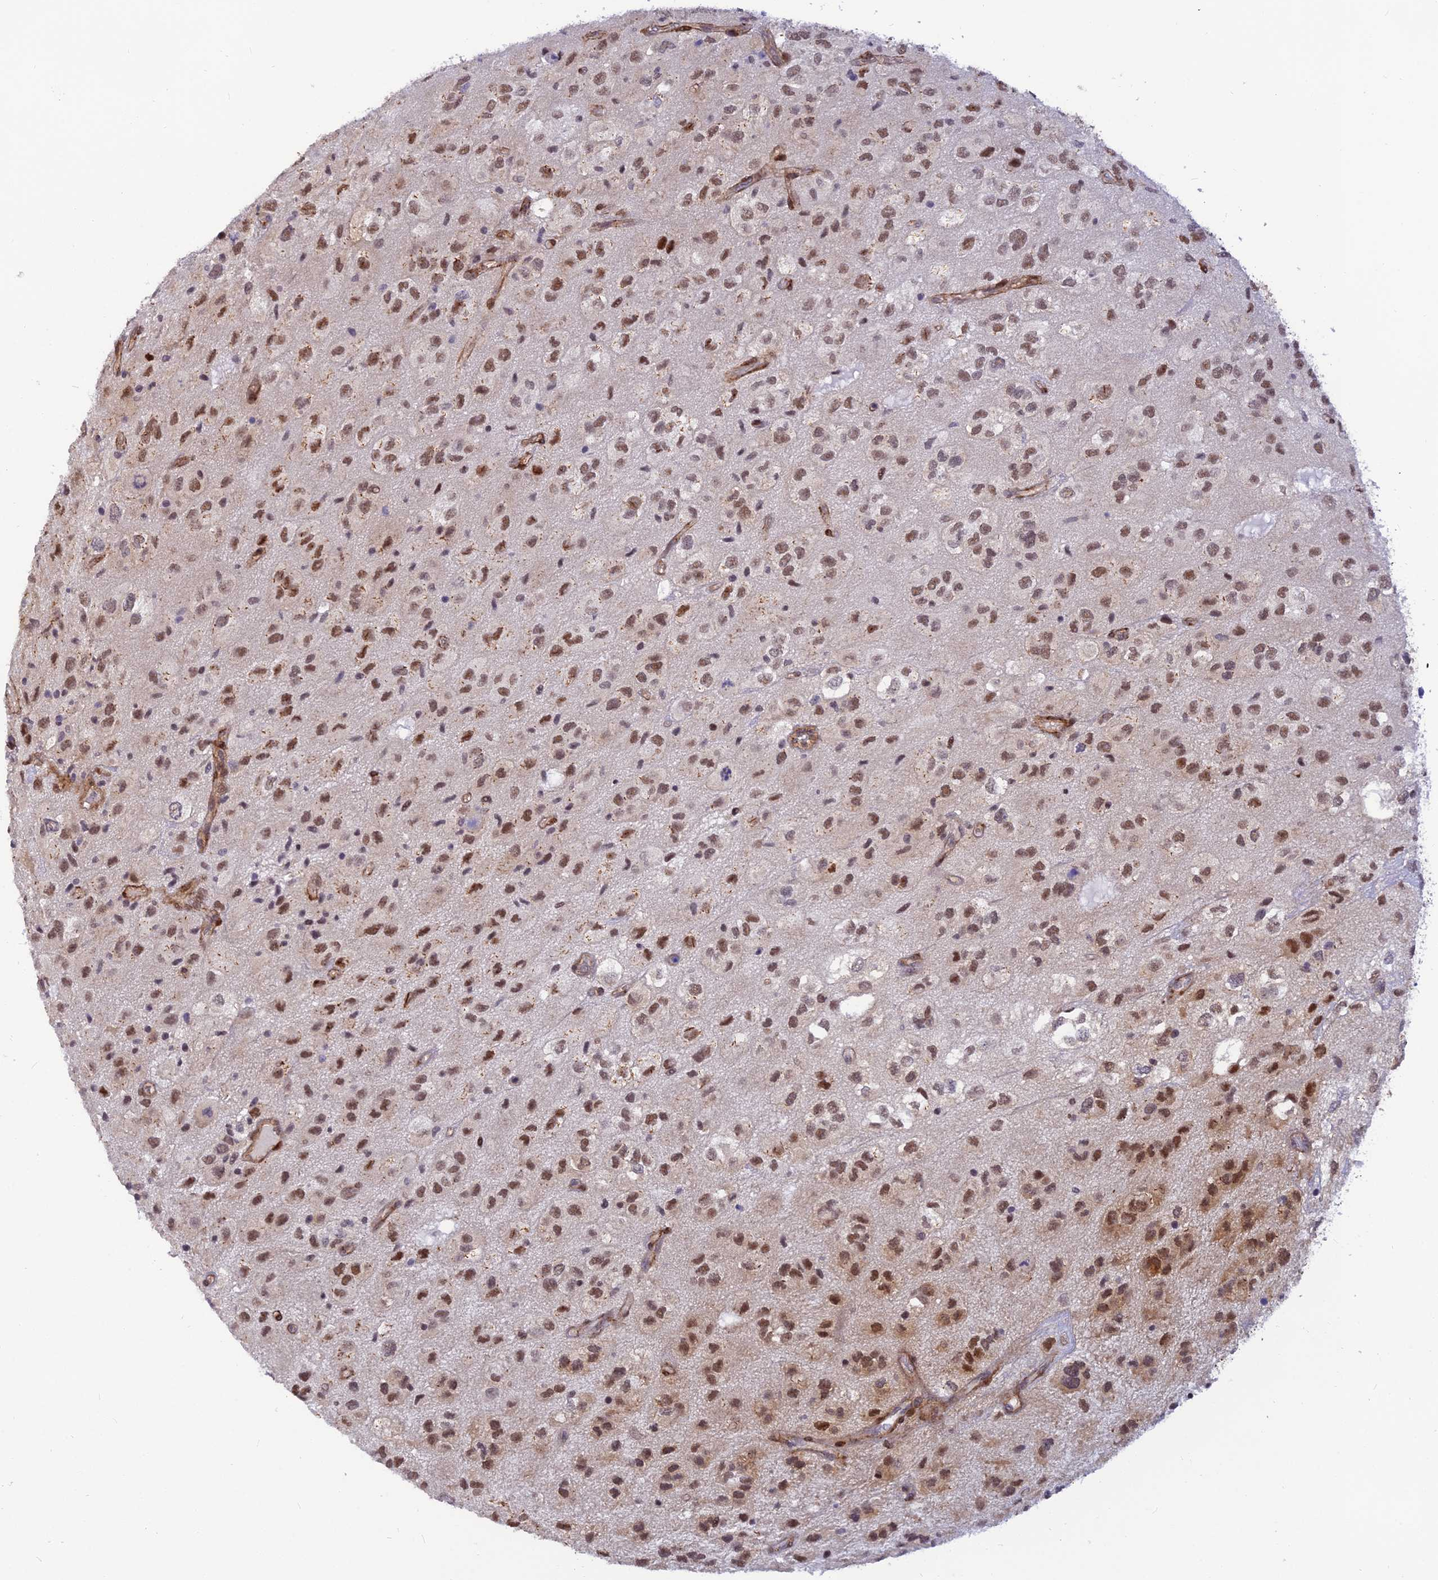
{"staining": {"intensity": "strong", "quantity": "25%-75%", "location": "nuclear"}, "tissue": "glioma", "cell_type": "Tumor cells", "image_type": "cancer", "snomed": [{"axis": "morphology", "description": "Glioma, malignant, Low grade"}, {"axis": "topography", "description": "Brain"}], "caption": "A brown stain highlights strong nuclear positivity of a protein in human low-grade glioma (malignant) tumor cells.", "gene": "CLK4", "patient": {"sex": "male", "age": 66}}